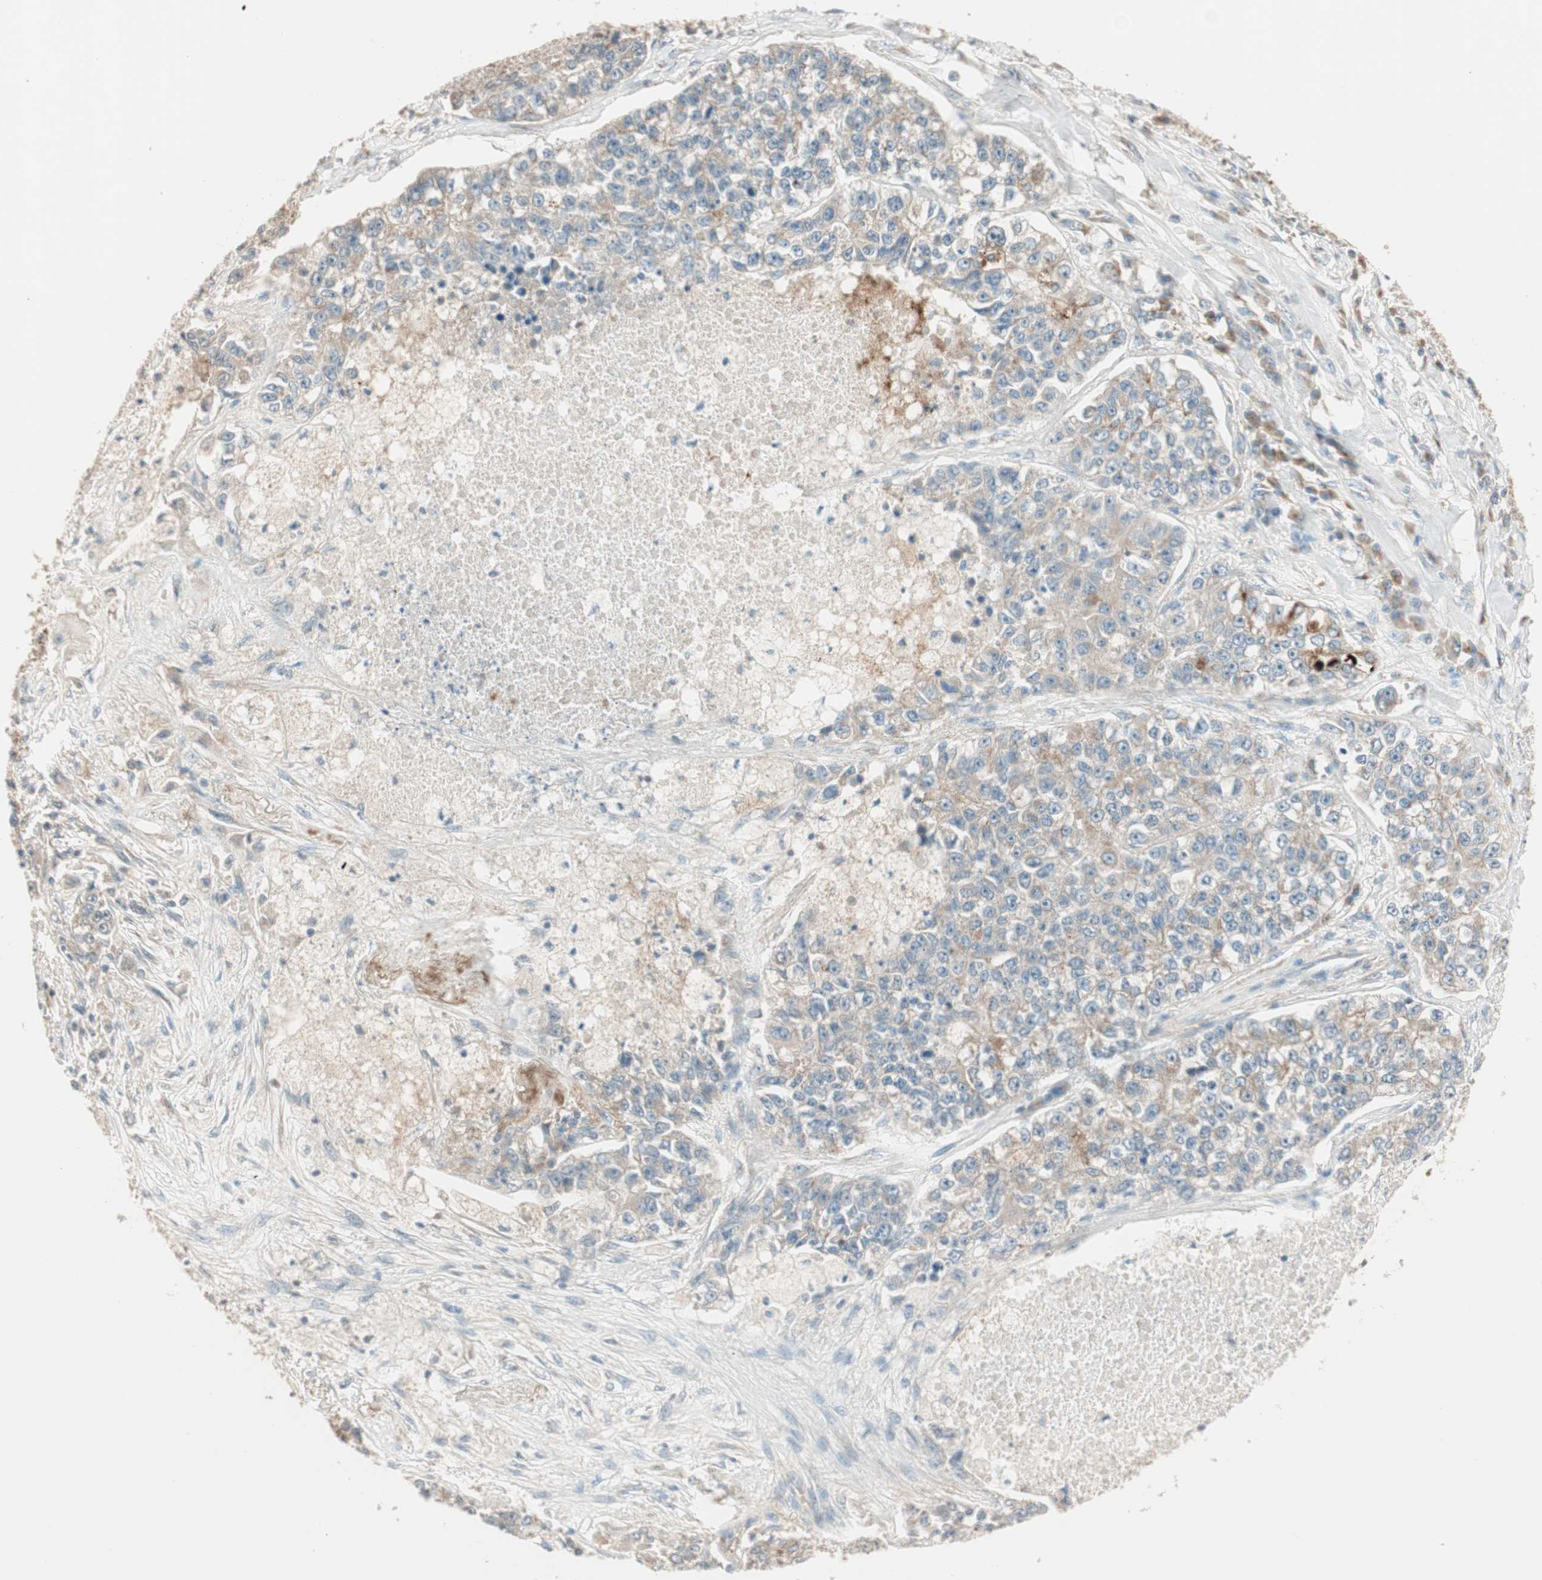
{"staining": {"intensity": "weak", "quantity": "25%-75%", "location": "cytoplasmic/membranous"}, "tissue": "lung cancer", "cell_type": "Tumor cells", "image_type": "cancer", "snomed": [{"axis": "morphology", "description": "Adenocarcinoma, NOS"}, {"axis": "topography", "description": "Lung"}], "caption": "This is an image of immunohistochemistry staining of lung adenocarcinoma, which shows weak staining in the cytoplasmic/membranous of tumor cells.", "gene": "SEC16A", "patient": {"sex": "male", "age": 49}}